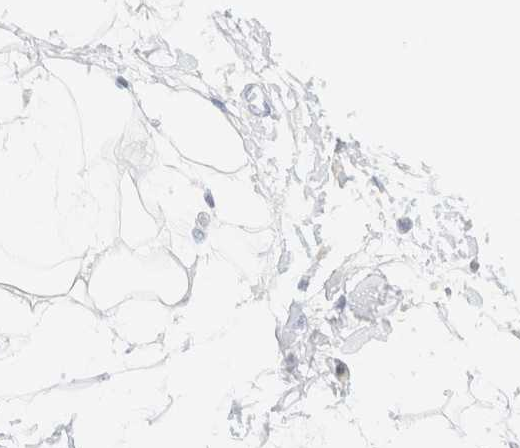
{"staining": {"intensity": "negative", "quantity": "none", "location": "none"}, "tissue": "adipose tissue", "cell_type": "Adipocytes", "image_type": "normal", "snomed": [{"axis": "morphology", "description": "Normal tissue, NOS"}, {"axis": "morphology", "description": "Adenocarcinoma, NOS"}, {"axis": "topography", "description": "Duodenum"}, {"axis": "topography", "description": "Peripheral nerve tissue"}], "caption": "A histopathology image of adipose tissue stained for a protein shows no brown staining in adipocytes.", "gene": "IKZF3", "patient": {"sex": "female", "age": 60}}